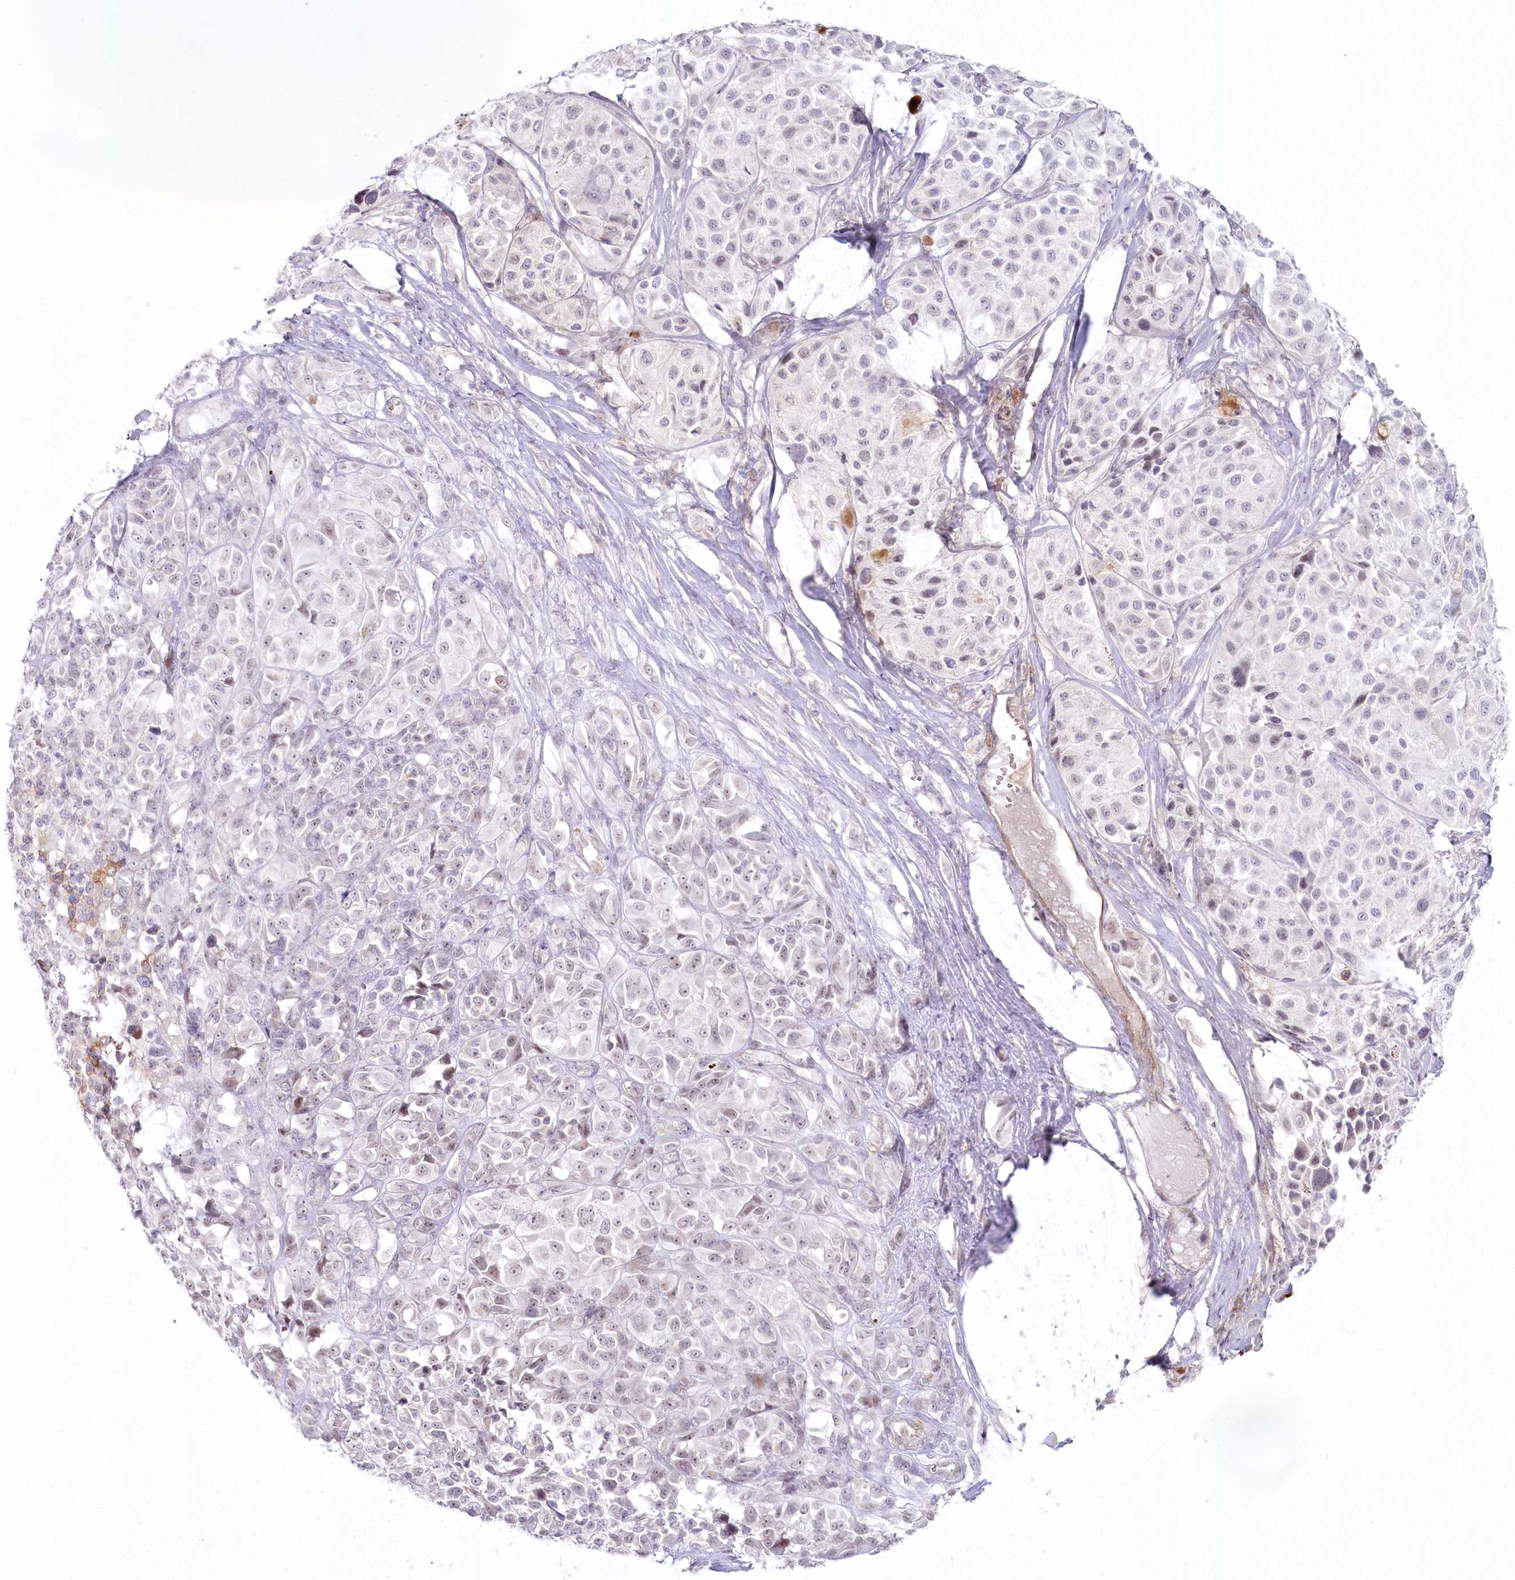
{"staining": {"intensity": "moderate", "quantity": "<25%", "location": "nuclear"}, "tissue": "melanoma", "cell_type": "Tumor cells", "image_type": "cancer", "snomed": [{"axis": "morphology", "description": "Malignant melanoma, NOS"}, {"axis": "topography", "description": "Skin of trunk"}], "caption": "High-power microscopy captured an immunohistochemistry micrograph of malignant melanoma, revealing moderate nuclear positivity in approximately <25% of tumor cells.", "gene": "ABHD8", "patient": {"sex": "male", "age": 71}}